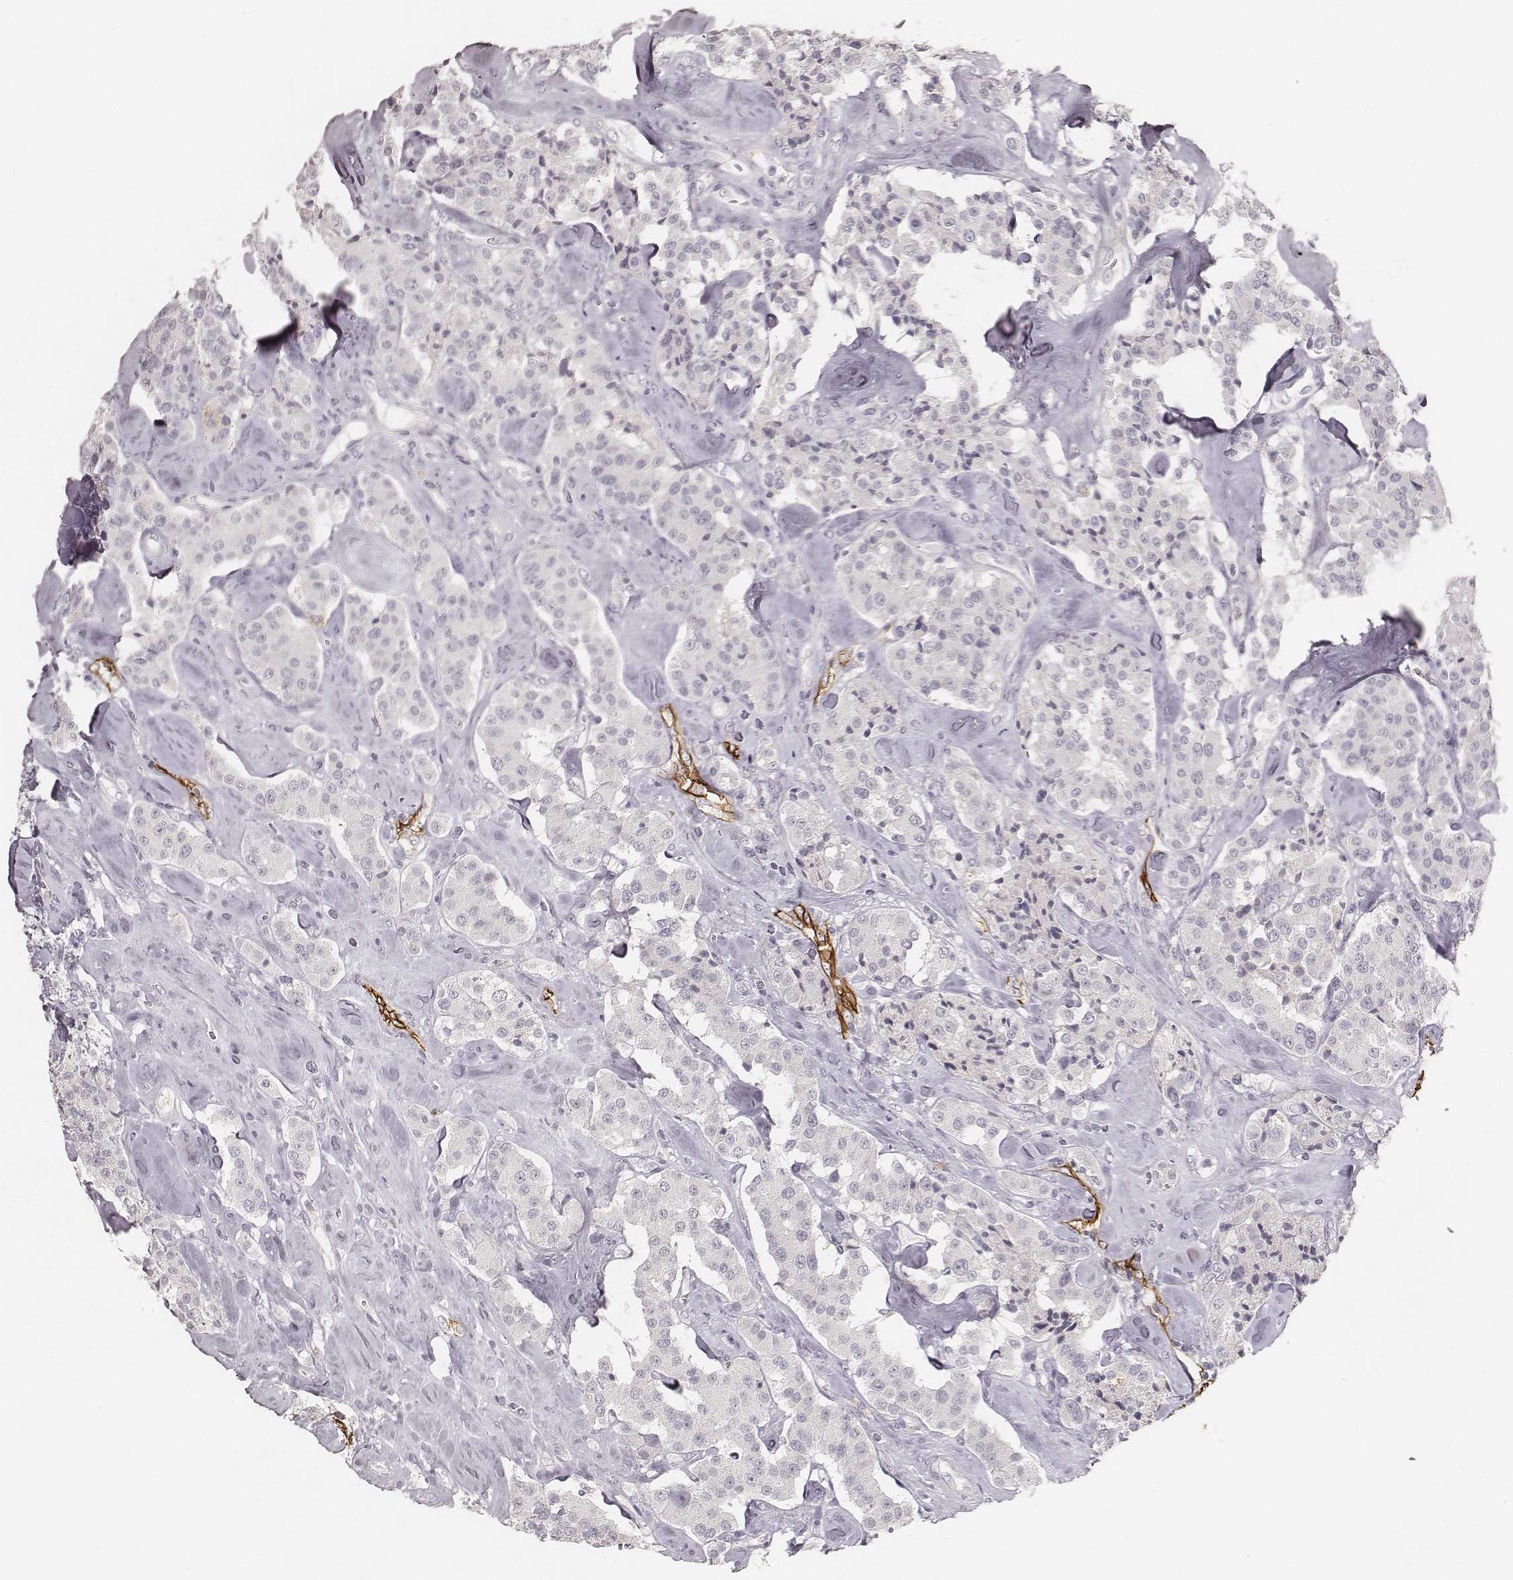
{"staining": {"intensity": "negative", "quantity": "none", "location": "none"}, "tissue": "carcinoid", "cell_type": "Tumor cells", "image_type": "cancer", "snomed": [{"axis": "morphology", "description": "Carcinoid, malignant, NOS"}, {"axis": "topography", "description": "Pancreas"}], "caption": "This is a histopathology image of immunohistochemistry staining of carcinoid, which shows no positivity in tumor cells.", "gene": "MADCAM1", "patient": {"sex": "male", "age": 41}}